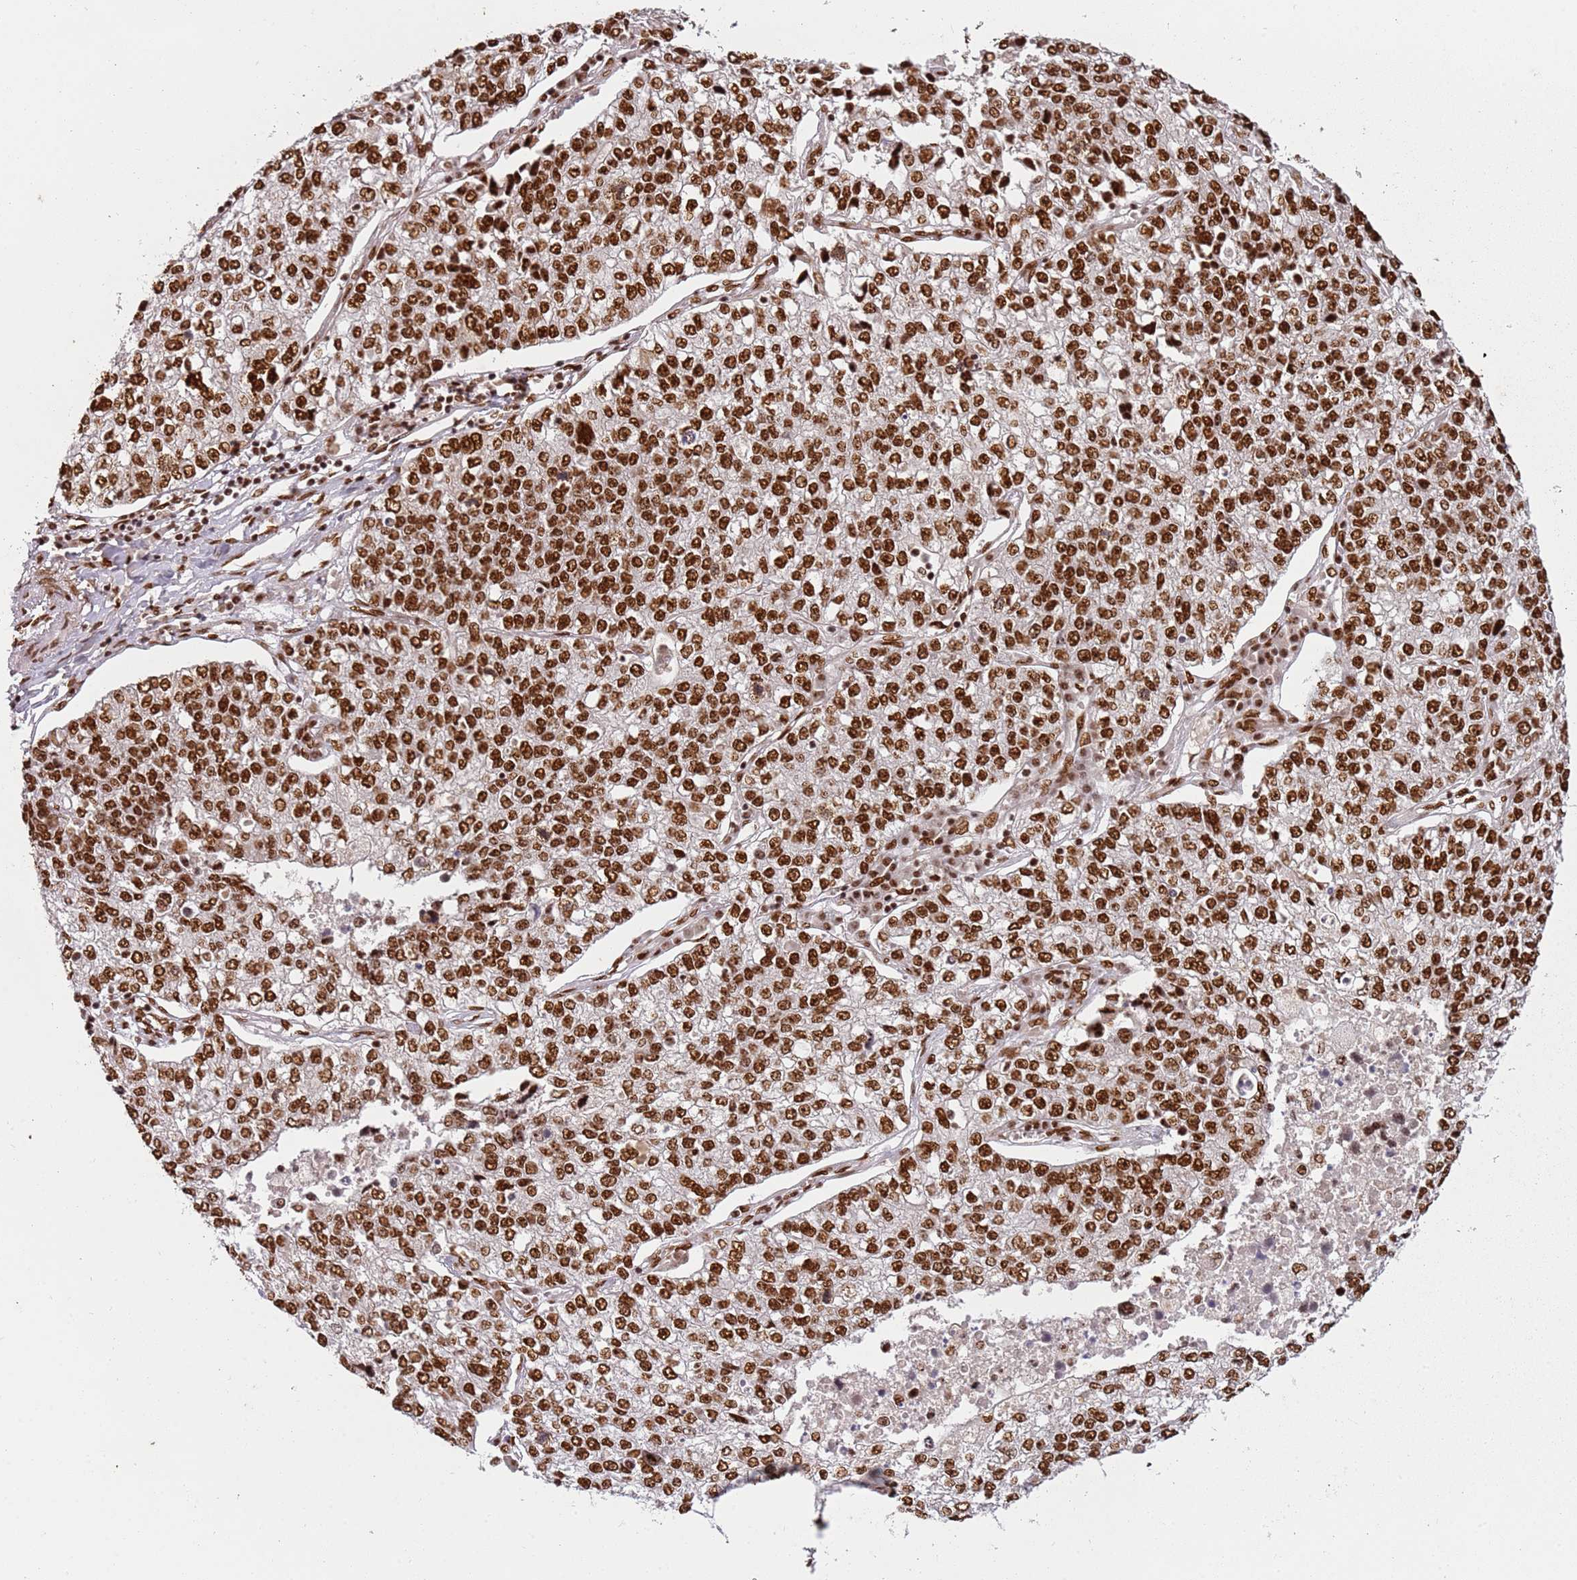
{"staining": {"intensity": "strong", "quantity": ">75%", "location": "nuclear"}, "tissue": "lung cancer", "cell_type": "Tumor cells", "image_type": "cancer", "snomed": [{"axis": "morphology", "description": "Adenocarcinoma, NOS"}, {"axis": "topography", "description": "Lung"}], "caption": "Adenocarcinoma (lung) tissue reveals strong nuclear expression in about >75% of tumor cells (DAB = brown stain, brightfield microscopy at high magnification).", "gene": "TENT4A", "patient": {"sex": "male", "age": 49}}